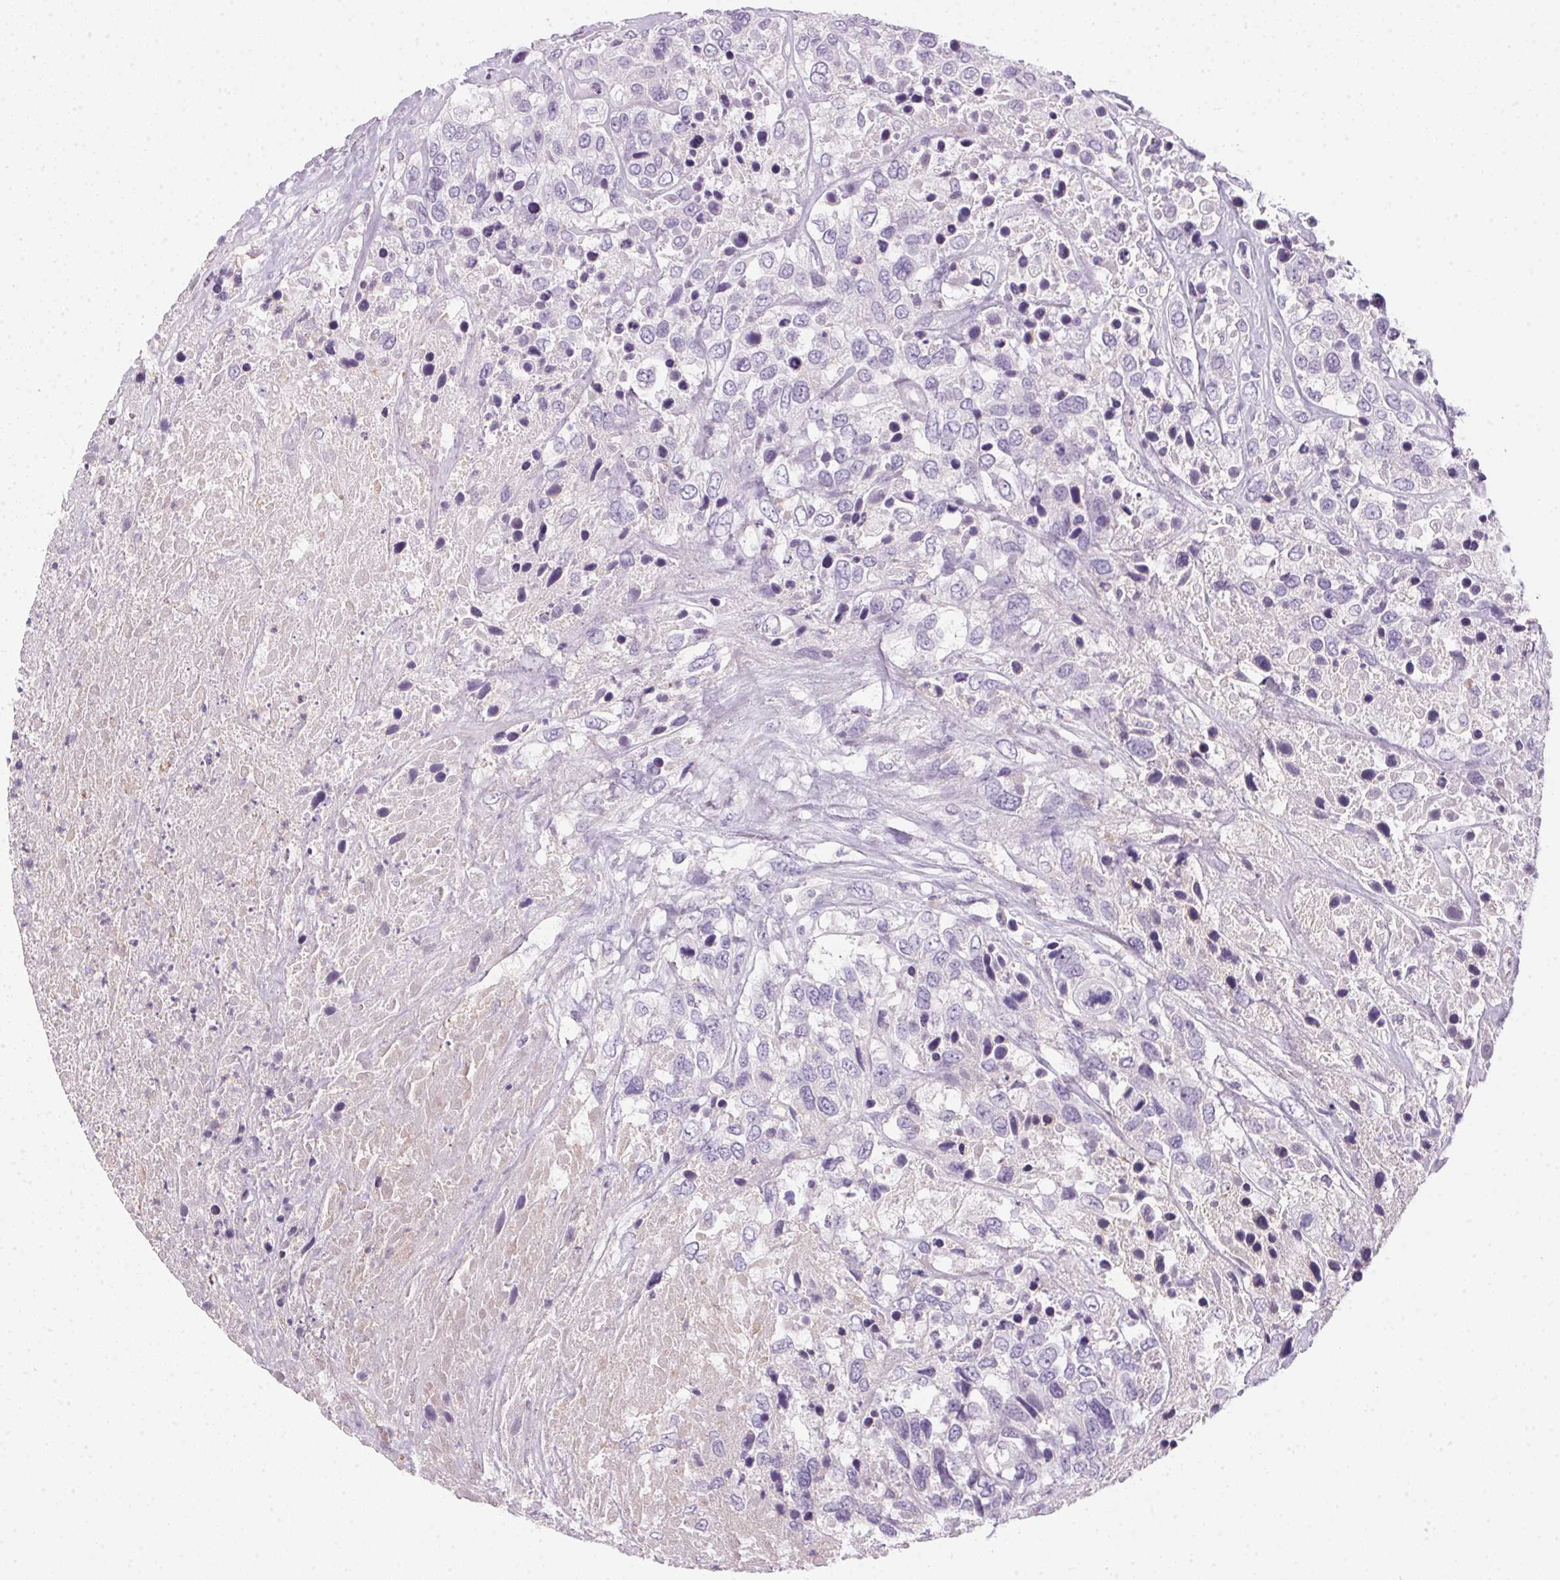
{"staining": {"intensity": "negative", "quantity": "none", "location": "none"}, "tissue": "urothelial cancer", "cell_type": "Tumor cells", "image_type": "cancer", "snomed": [{"axis": "morphology", "description": "Urothelial carcinoma, High grade"}, {"axis": "topography", "description": "Urinary bladder"}], "caption": "High magnification brightfield microscopy of urothelial carcinoma (high-grade) stained with DAB (3,3'-diaminobenzidine) (brown) and counterstained with hematoxylin (blue): tumor cells show no significant staining.", "gene": "ECPAS", "patient": {"sex": "female", "age": 70}}